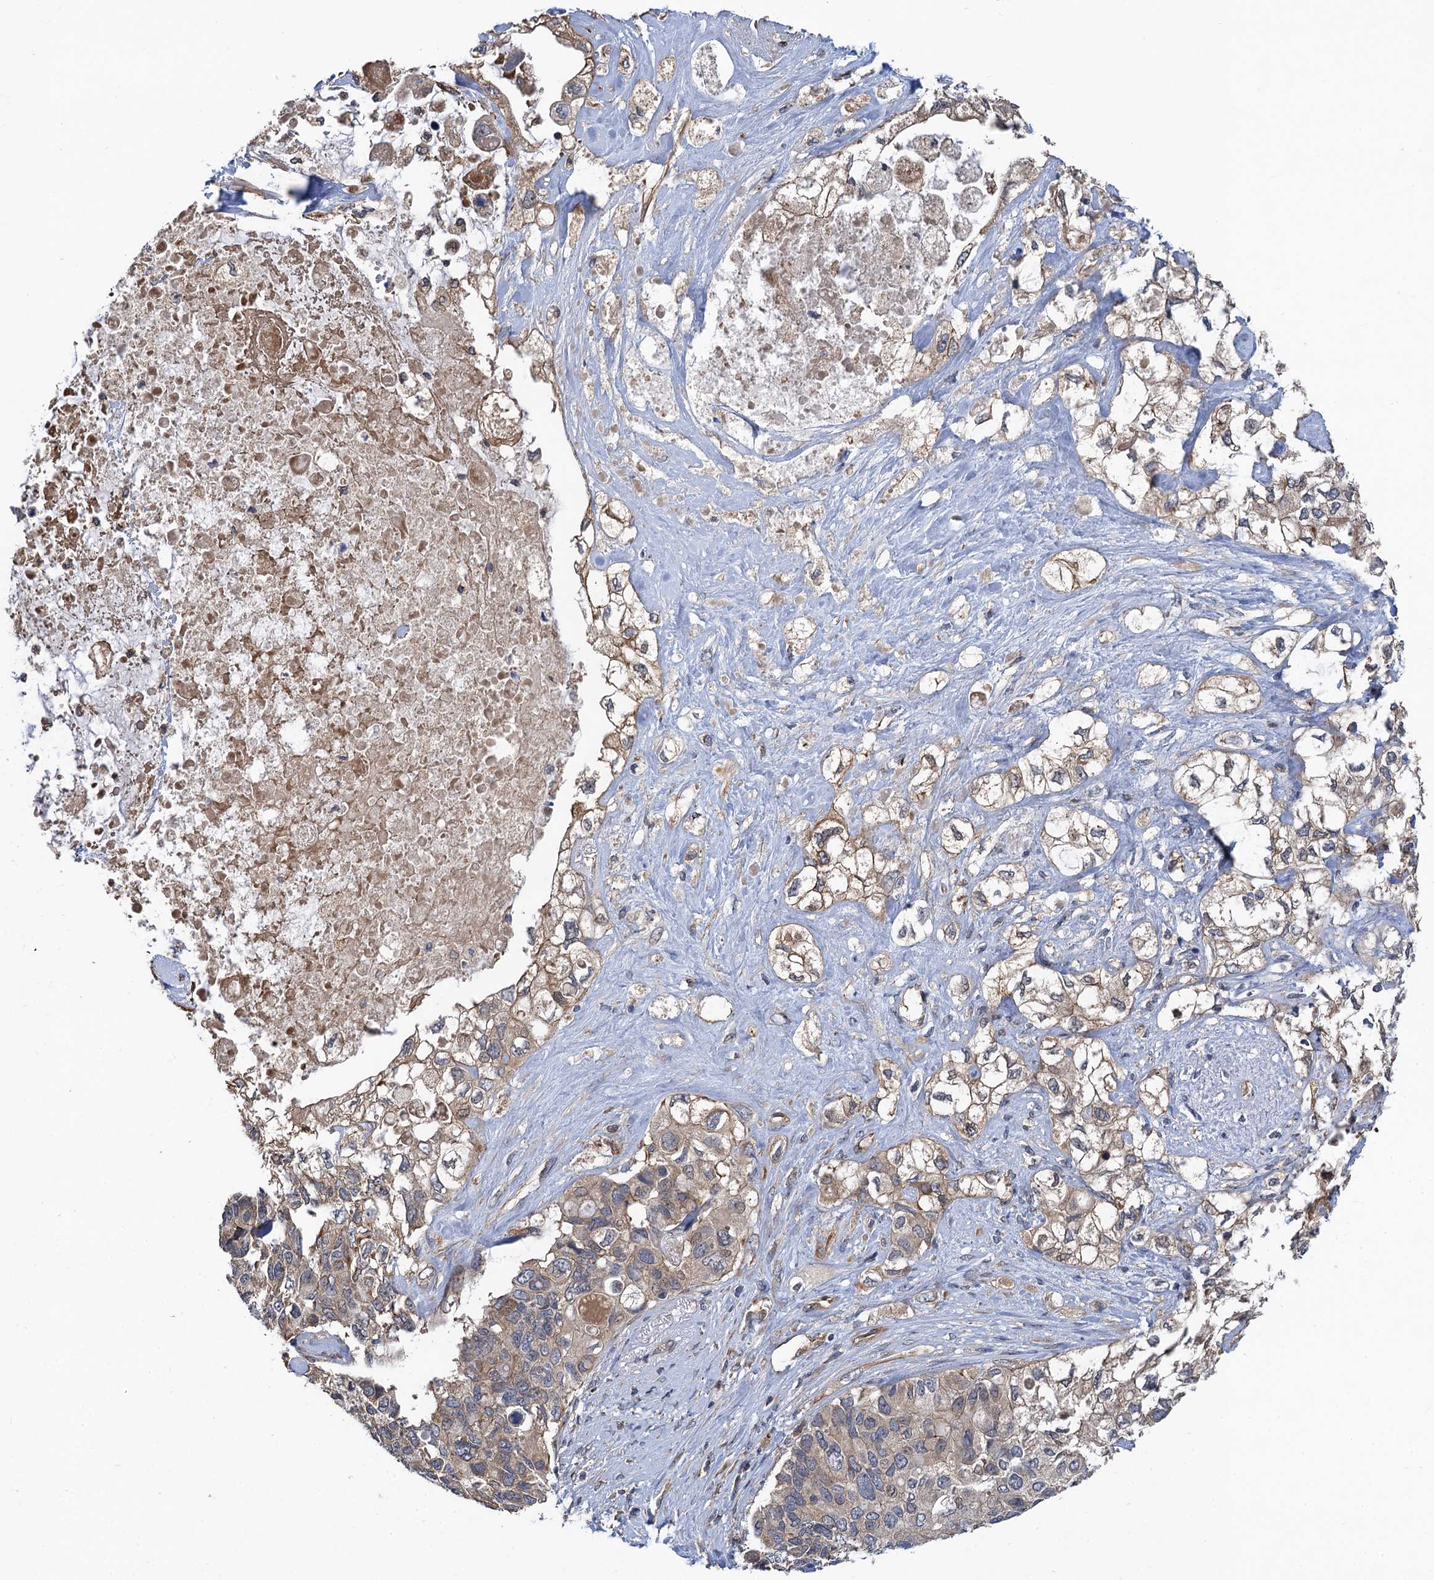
{"staining": {"intensity": "weak", "quantity": ">75%", "location": "cytoplasmic/membranous"}, "tissue": "pancreatic cancer", "cell_type": "Tumor cells", "image_type": "cancer", "snomed": [{"axis": "morphology", "description": "Adenocarcinoma, NOS"}, {"axis": "topography", "description": "Pancreas"}], "caption": "High-magnification brightfield microscopy of pancreatic adenocarcinoma stained with DAB (brown) and counterstained with hematoxylin (blue). tumor cells exhibit weak cytoplasmic/membranous staining is seen in about>75% of cells.", "gene": "PJA2", "patient": {"sex": "female", "age": 56}}